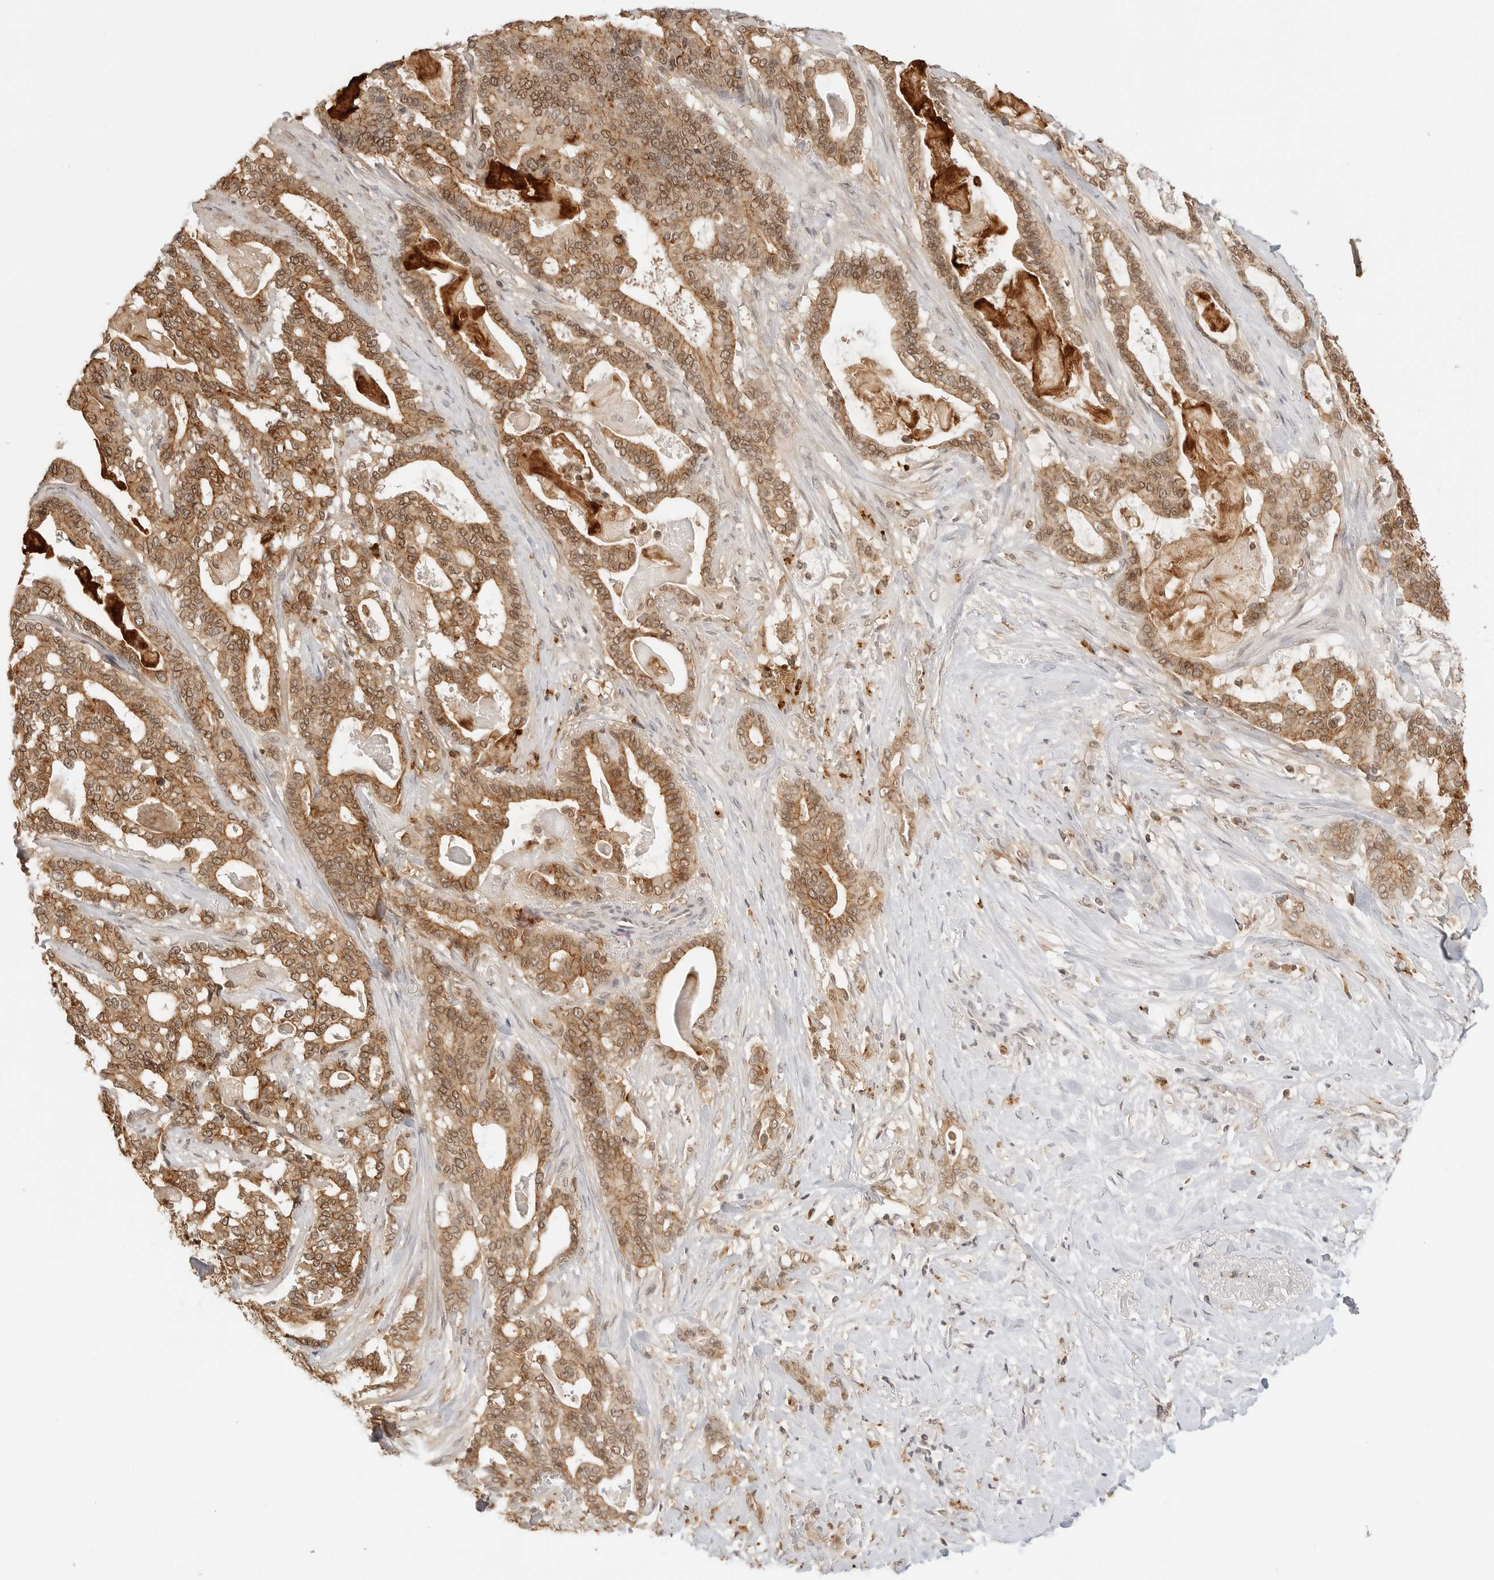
{"staining": {"intensity": "moderate", "quantity": ">75%", "location": "cytoplasmic/membranous,nuclear"}, "tissue": "pancreatic cancer", "cell_type": "Tumor cells", "image_type": "cancer", "snomed": [{"axis": "morphology", "description": "Adenocarcinoma, NOS"}, {"axis": "topography", "description": "Pancreas"}], "caption": "Adenocarcinoma (pancreatic) was stained to show a protein in brown. There is medium levels of moderate cytoplasmic/membranous and nuclear positivity in approximately >75% of tumor cells.", "gene": "EPHA1", "patient": {"sex": "male", "age": 63}}